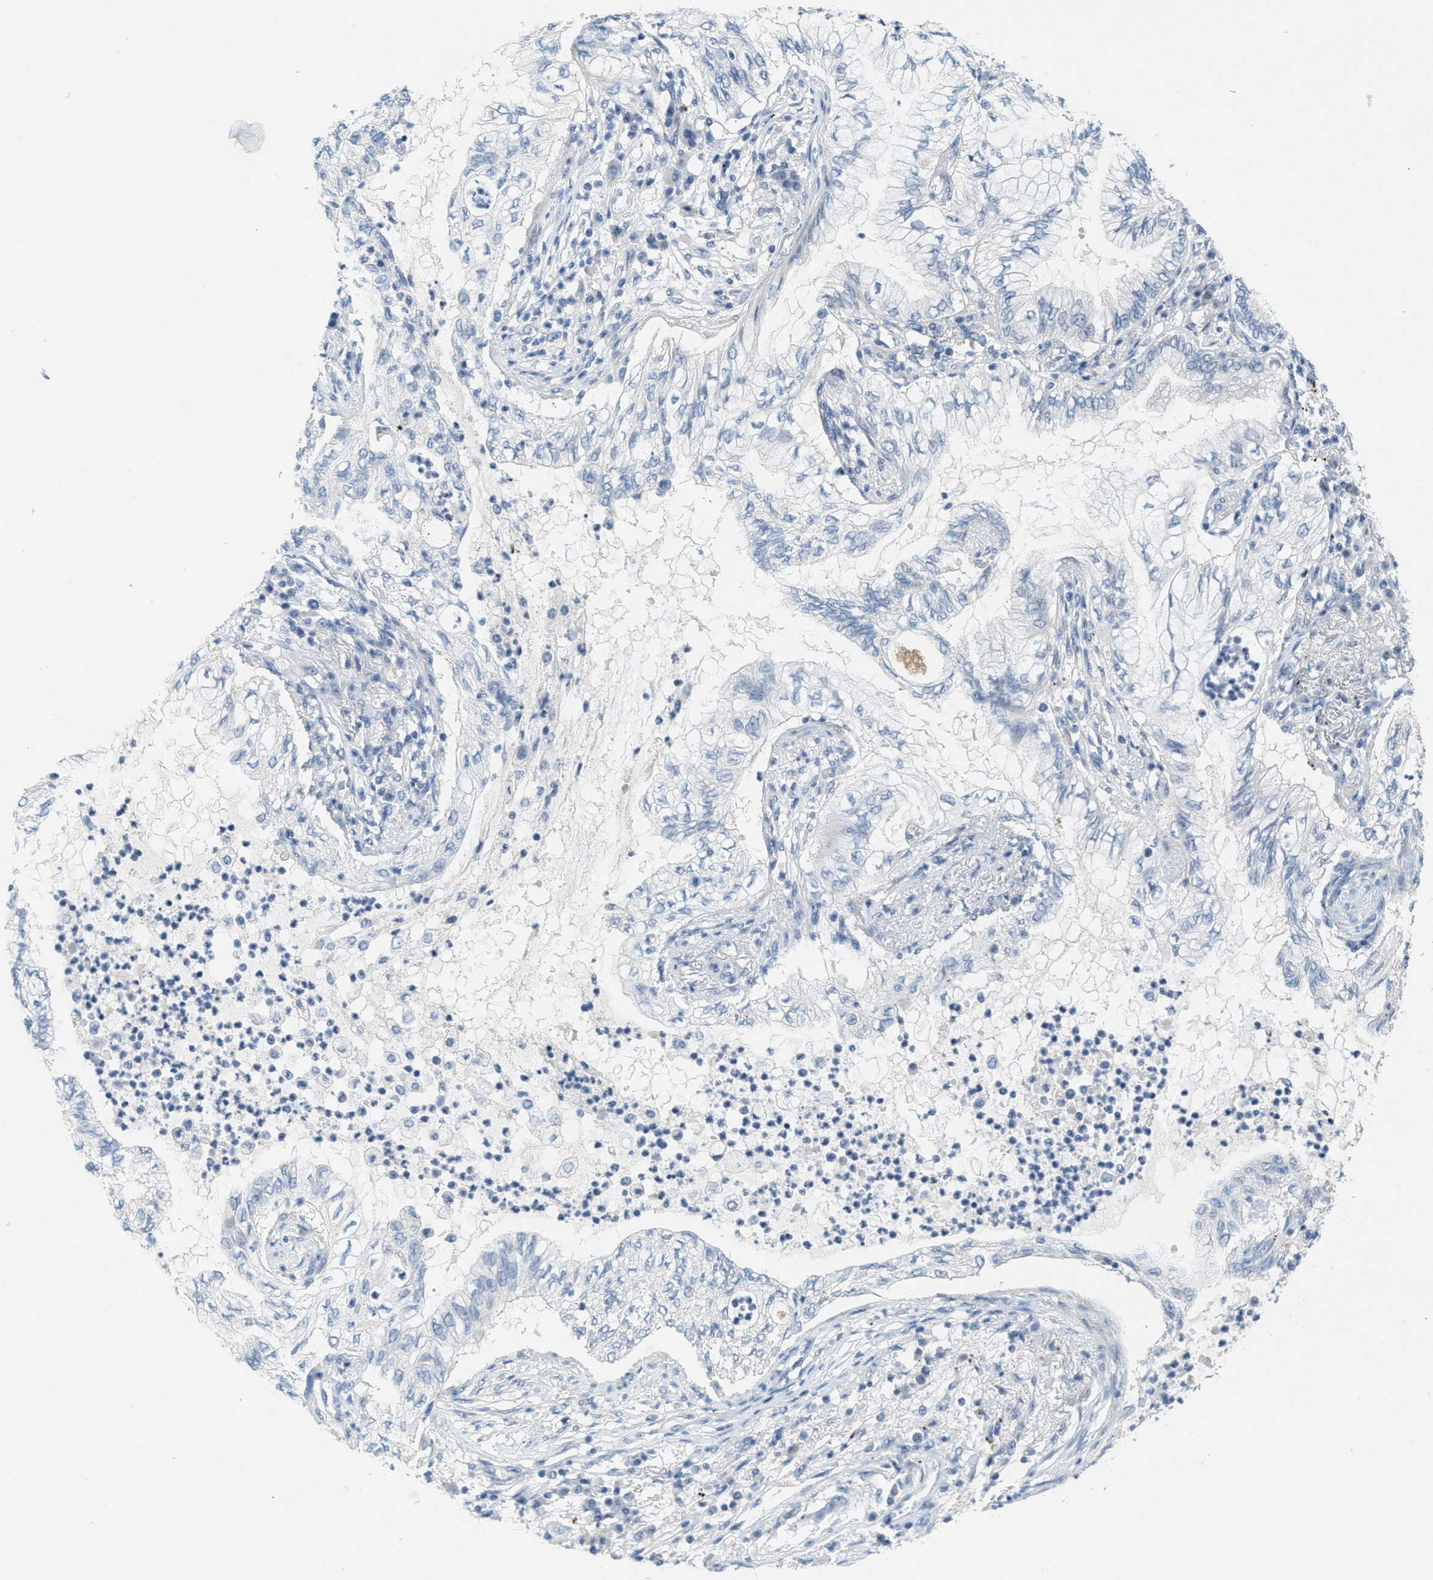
{"staining": {"intensity": "negative", "quantity": "none", "location": "none"}, "tissue": "lung cancer", "cell_type": "Tumor cells", "image_type": "cancer", "snomed": [{"axis": "morphology", "description": "Normal tissue, NOS"}, {"axis": "morphology", "description": "Adenocarcinoma, NOS"}, {"axis": "topography", "description": "Bronchus"}, {"axis": "topography", "description": "Lung"}], "caption": "Tumor cells are negative for protein expression in human lung cancer.", "gene": "ZFYVE9", "patient": {"sex": "female", "age": 70}}